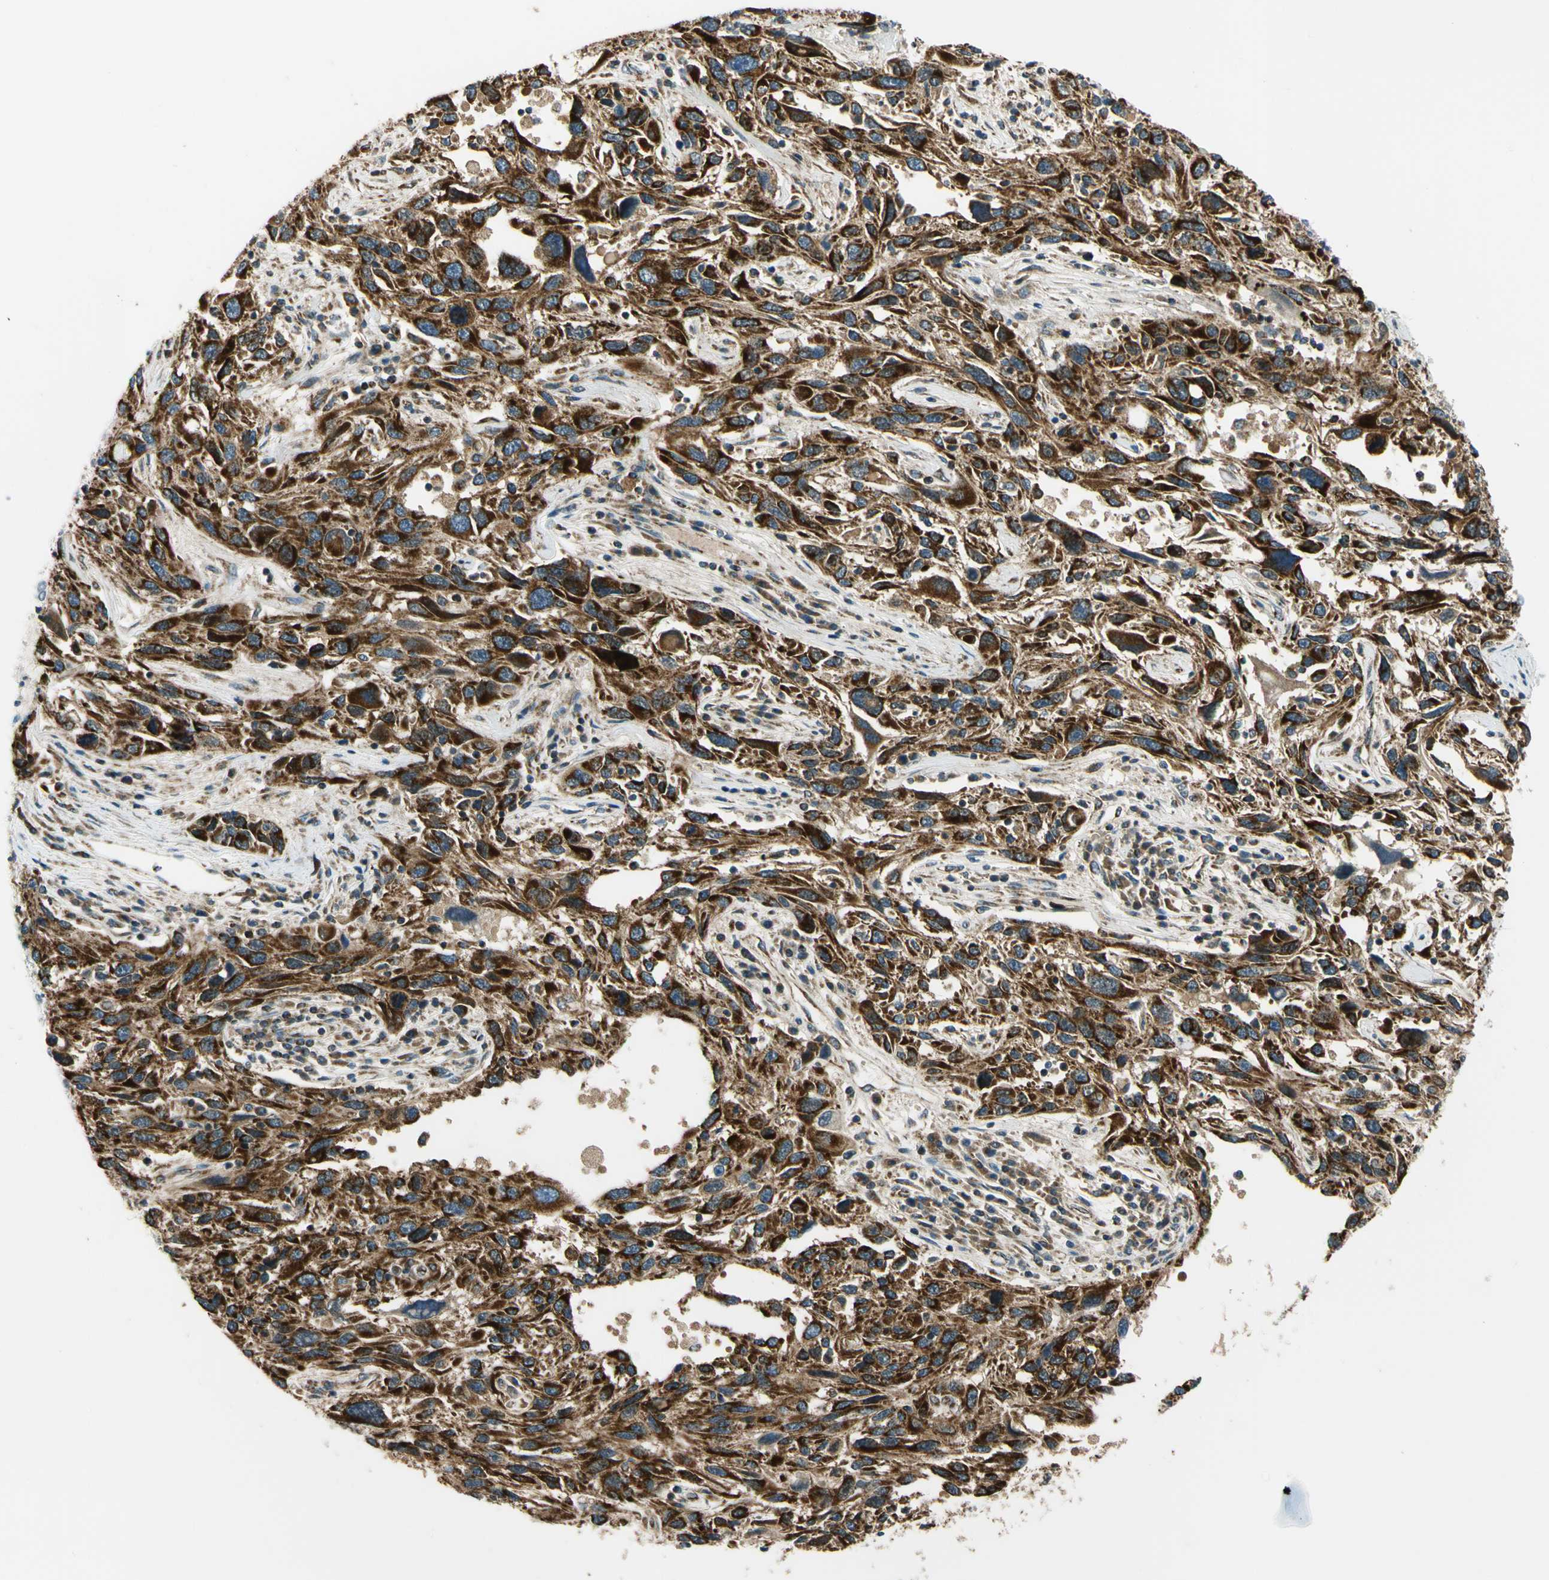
{"staining": {"intensity": "strong", "quantity": ">75%", "location": "cytoplasmic/membranous"}, "tissue": "melanoma", "cell_type": "Tumor cells", "image_type": "cancer", "snomed": [{"axis": "morphology", "description": "Malignant melanoma, NOS"}, {"axis": "topography", "description": "Skin"}], "caption": "The photomicrograph displays staining of melanoma, revealing strong cytoplasmic/membranous protein expression (brown color) within tumor cells. (Brightfield microscopy of DAB IHC at high magnification).", "gene": "MAVS", "patient": {"sex": "male", "age": 53}}